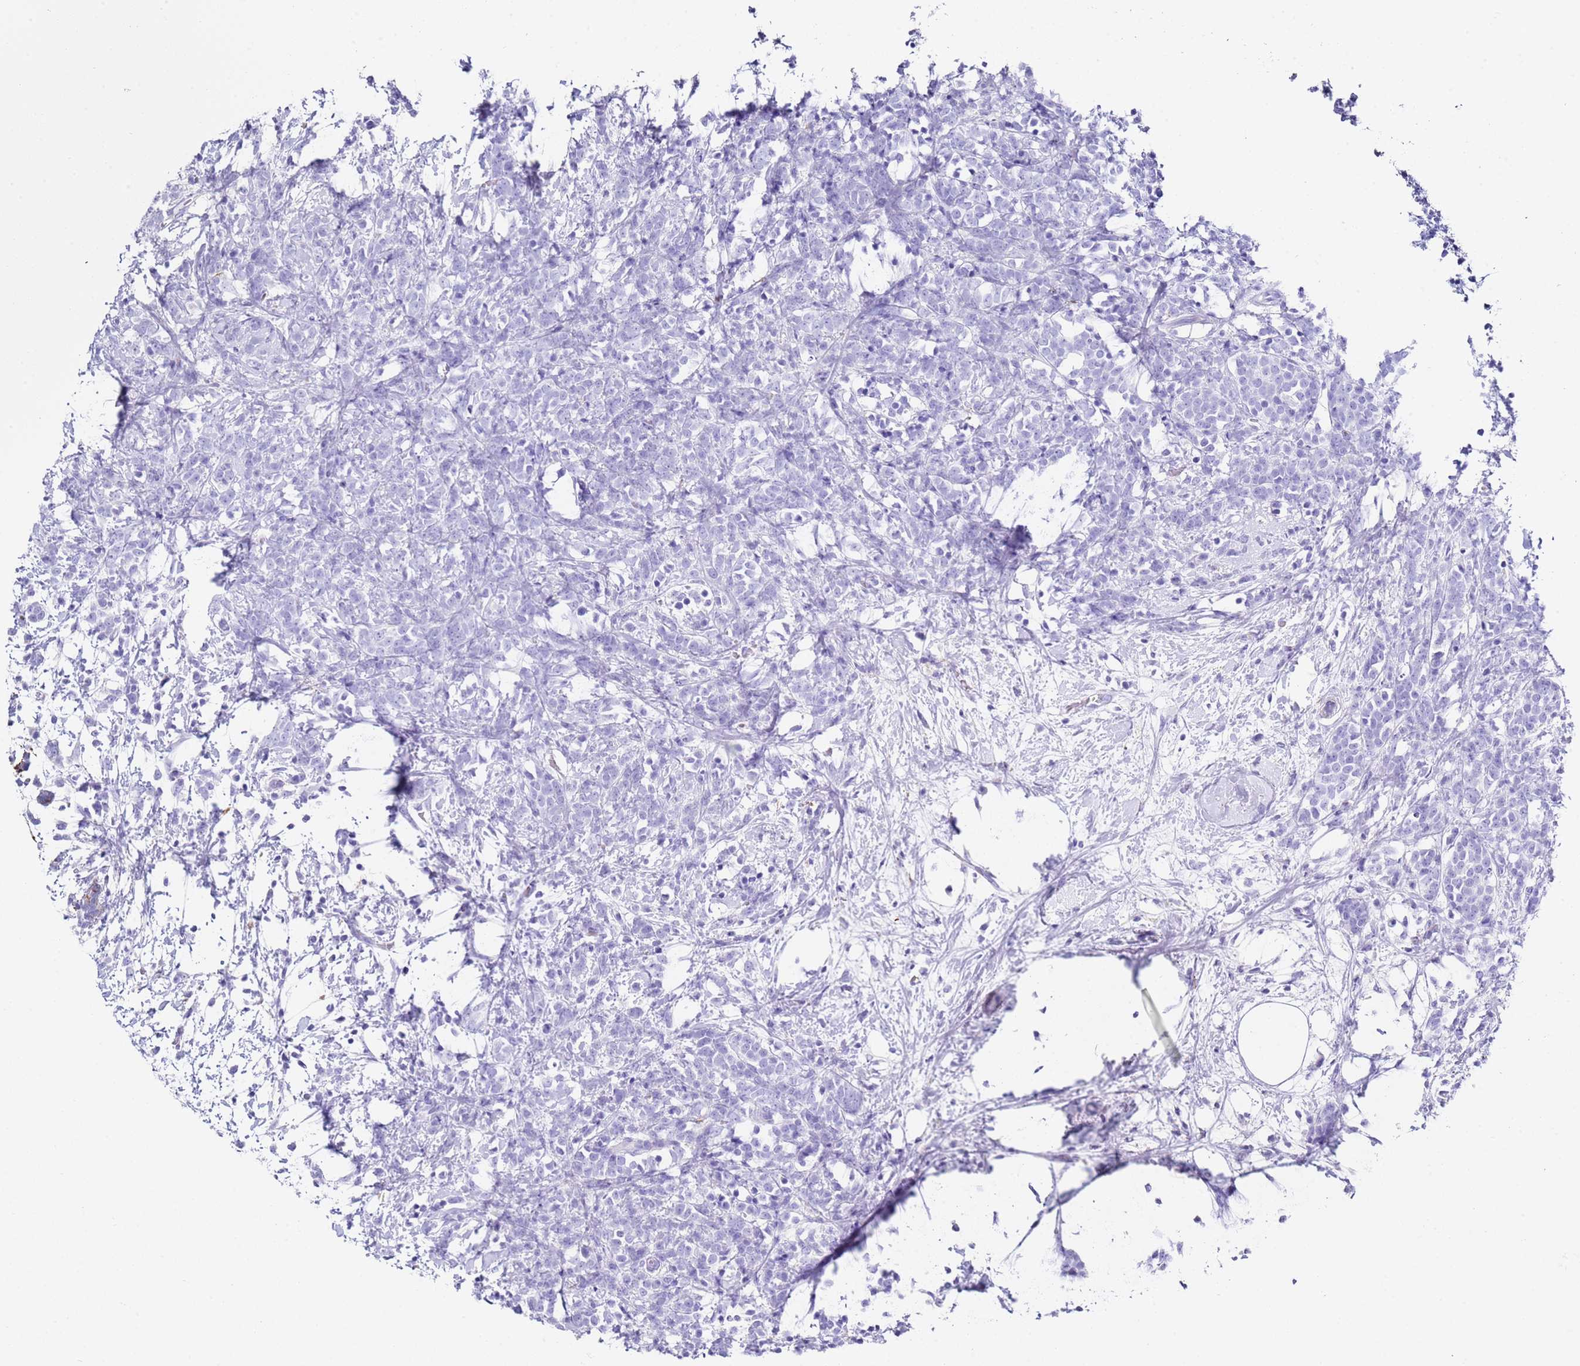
{"staining": {"intensity": "negative", "quantity": "none", "location": "none"}, "tissue": "breast cancer", "cell_type": "Tumor cells", "image_type": "cancer", "snomed": [{"axis": "morphology", "description": "Lobular carcinoma"}, {"axis": "topography", "description": "Breast"}], "caption": "Breast cancer (lobular carcinoma) was stained to show a protein in brown. There is no significant staining in tumor cells. The staining was performed using DAB (3,3'-diaminobenzidine) to visualize the protein expression in brown, while the nuclei were stained in blue with hematoxylin (Magnification: 20x).", "gene": "PTBP2", "patient": {"sex": "female", "age": 58}}